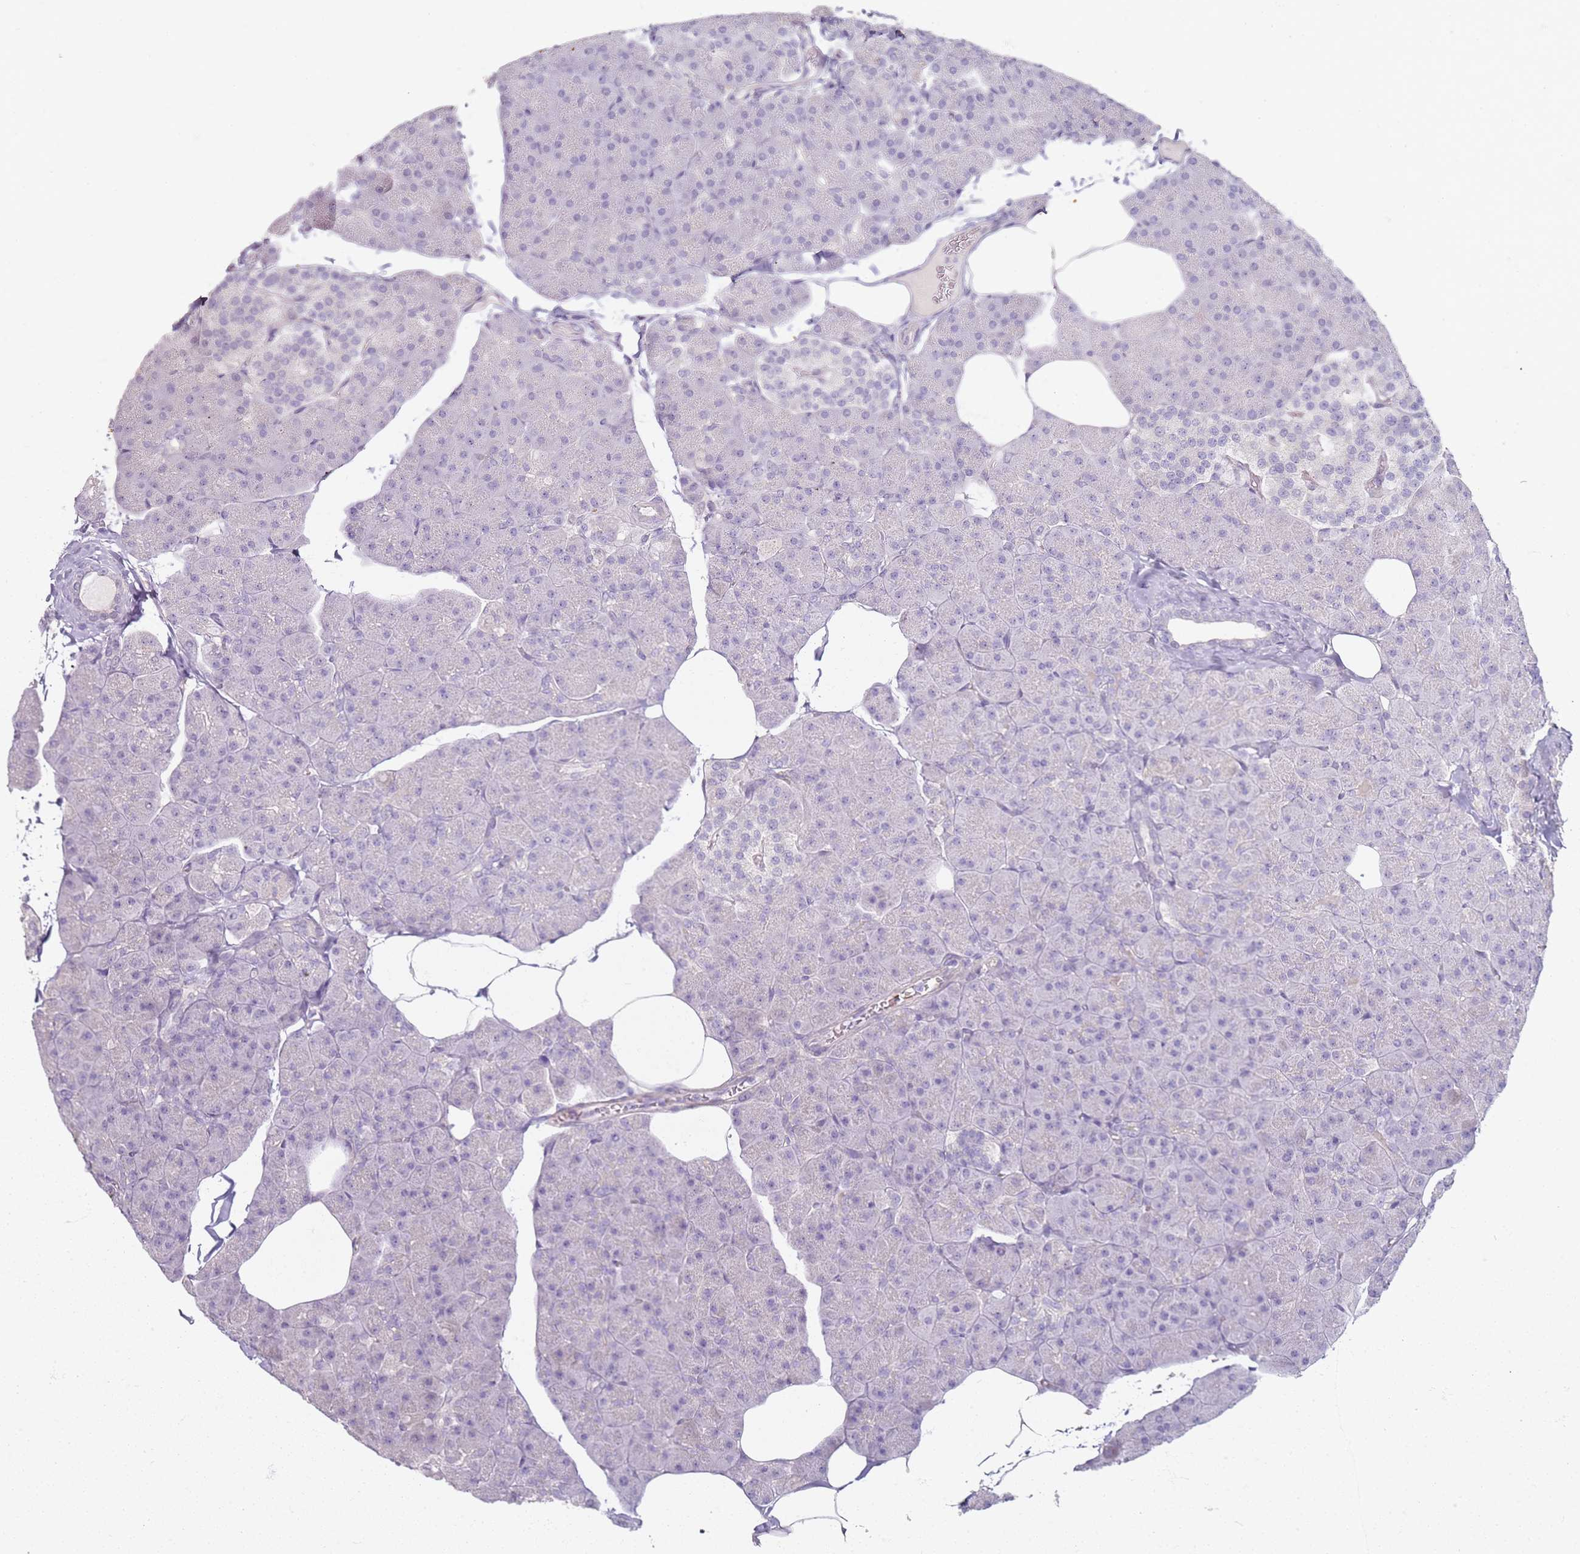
{"staining": {"intensity": "negative", "quantity": "none", "location": "none"}, "tissue": "pancreas", "cell_type": "Exocrine glandular cells", "image_type": "normal", "snomed": [{"axis": "morphology", "description": "Normal tissue, NOS"}, {"axis": "topography", "description": "Pancreas"}], "caption": "DAB (3,3'-diaminobenzidine) immunohistochemical staining of benign human pancreas exhibits no significant positivity in exocrine glandular cells. The staining was performed using DAB to visualize the protein expression in brown, while the nuclei were stained in blue with hematoxylin (Magnification: 20x).", "gene": "CD40LG", "patient": {"sex": "male", "age": 35}}